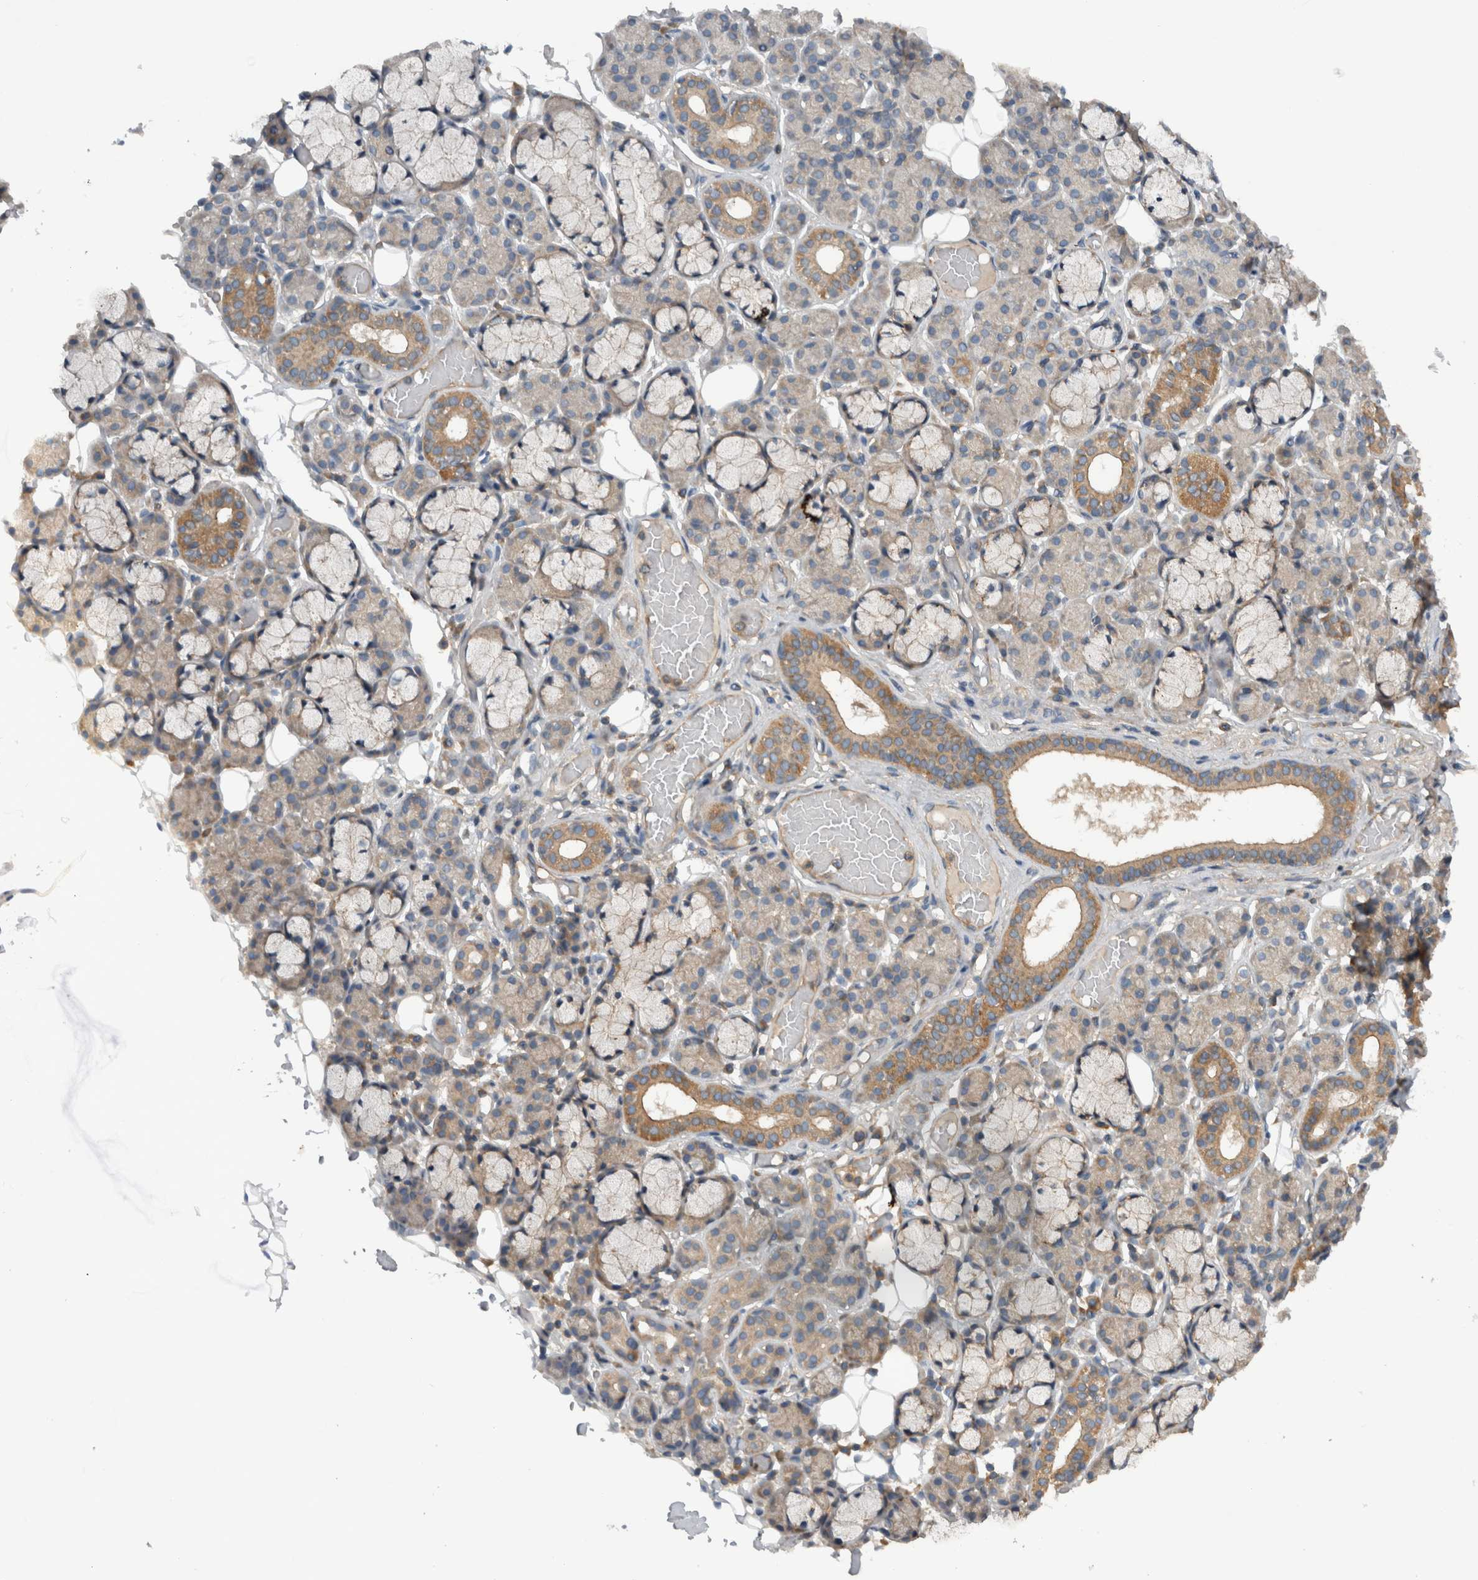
{"staining": {"intensity": "moderate", "quantity": "25%-75%", "location": "cytoplasmic/membranous"}, "tissue": "salivary gland", "cell_type": "Glandular cells", "image_type": "normal", "snomed": [{"axis": "morphology", "description": "Normal tissue, NOS"}, {"axis": "topography", "description": "Salivary gland"}], "caption": "Immunohistochemical staining of normal human salivary gland displays 25%-75% levels of moderate cytoplasmic/membranous protein expression in approximately 25%-75% of glandular cells.", "gene": "SCARA5", "patient": {"sex": "male", "age": 63}}